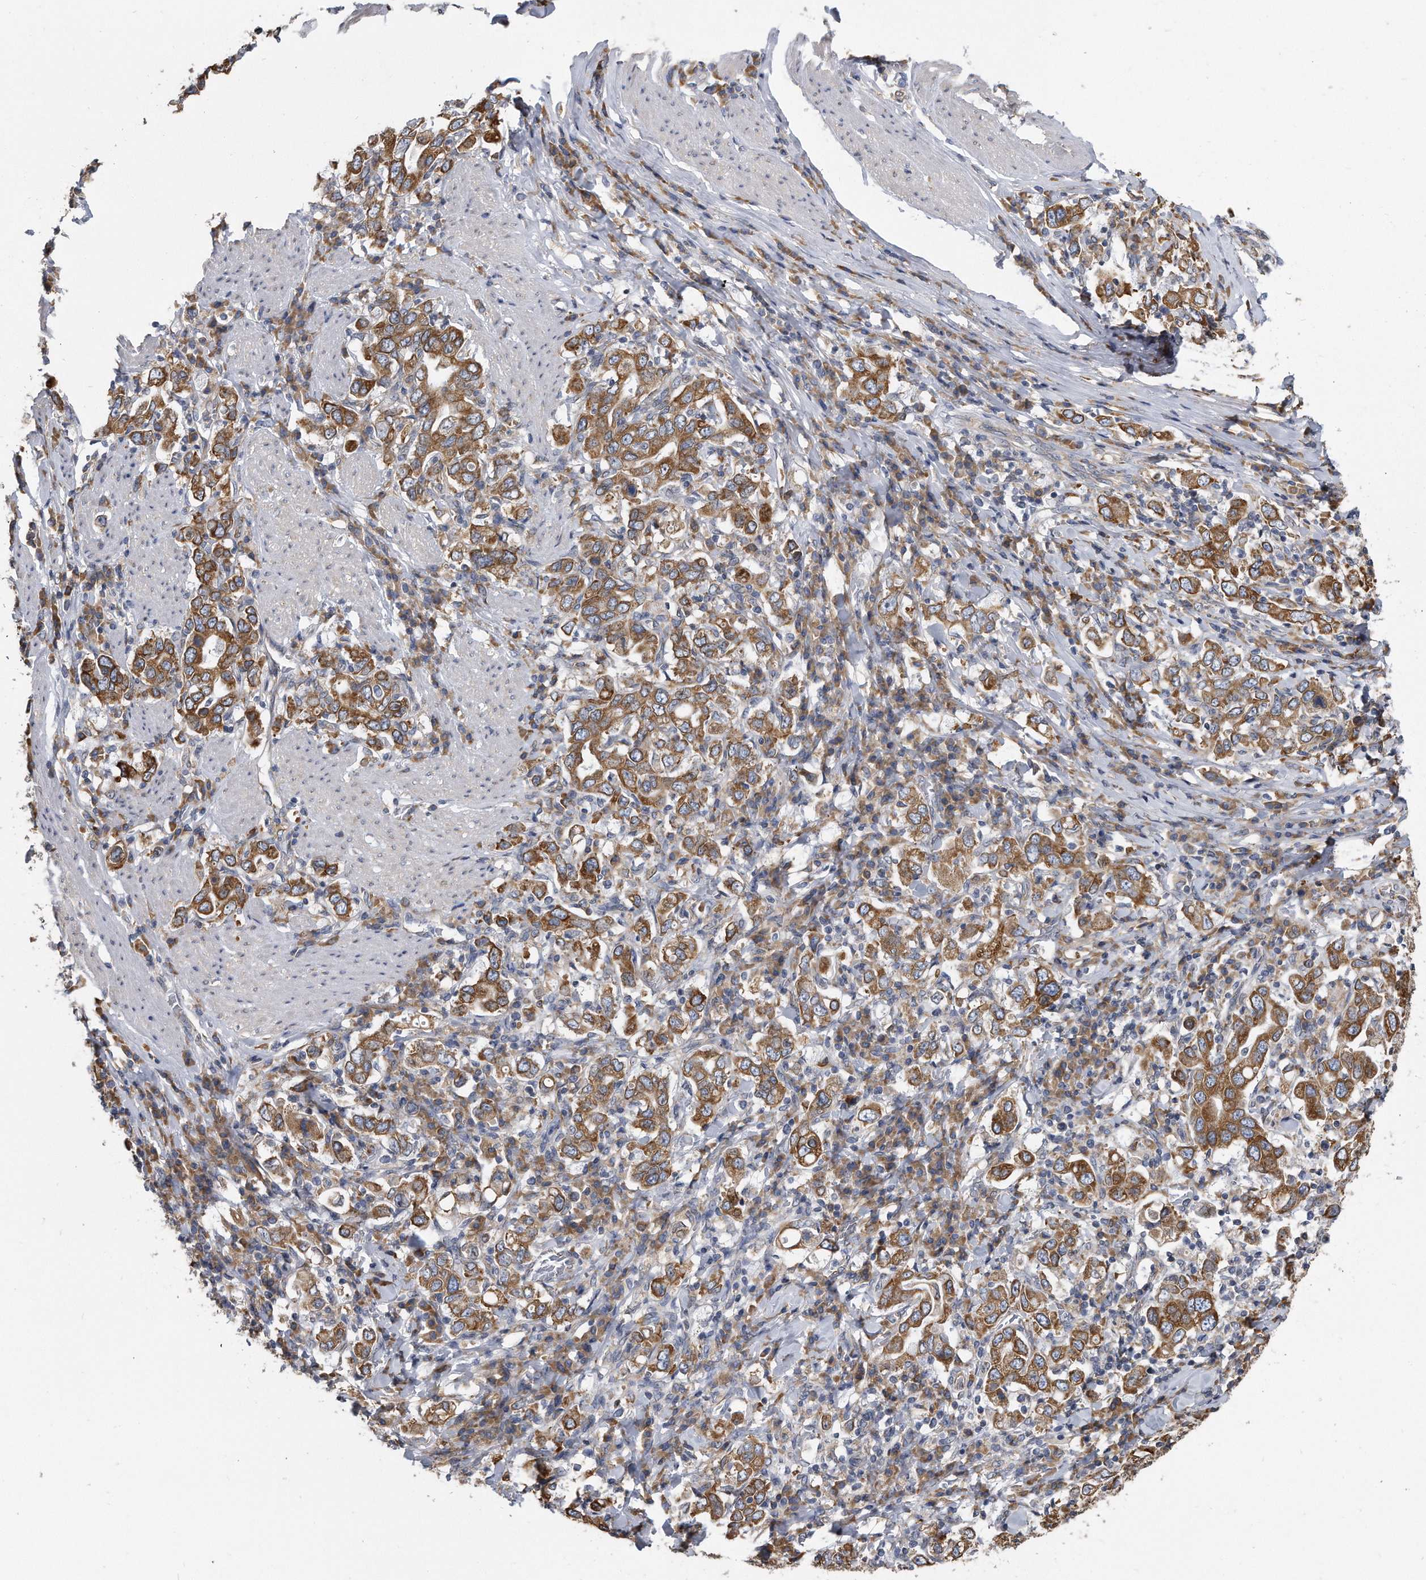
{"staining": {"intensity": "moderate", "quantity": ">75%", "location": "cytoplasmic/membranous"}, "tissue": "stomach cancer", "cell_type": "Tumor cells", "image_type": "cancer", "snomed": [{"axis": "morphology", "description": "Adenocarcinoma, NOS"}, {"axis": "topography", "description": "Stomach, upper"}], "caption": "This photomicrograph shows IHC staining of stomach cancer (adenocarcinoma), with medium moderate cytoplasmic/membranous positivity in approximately >75% of tumor cells.", "gene": "CCDC47", "patient": {"sex": "male", "age": 62}}